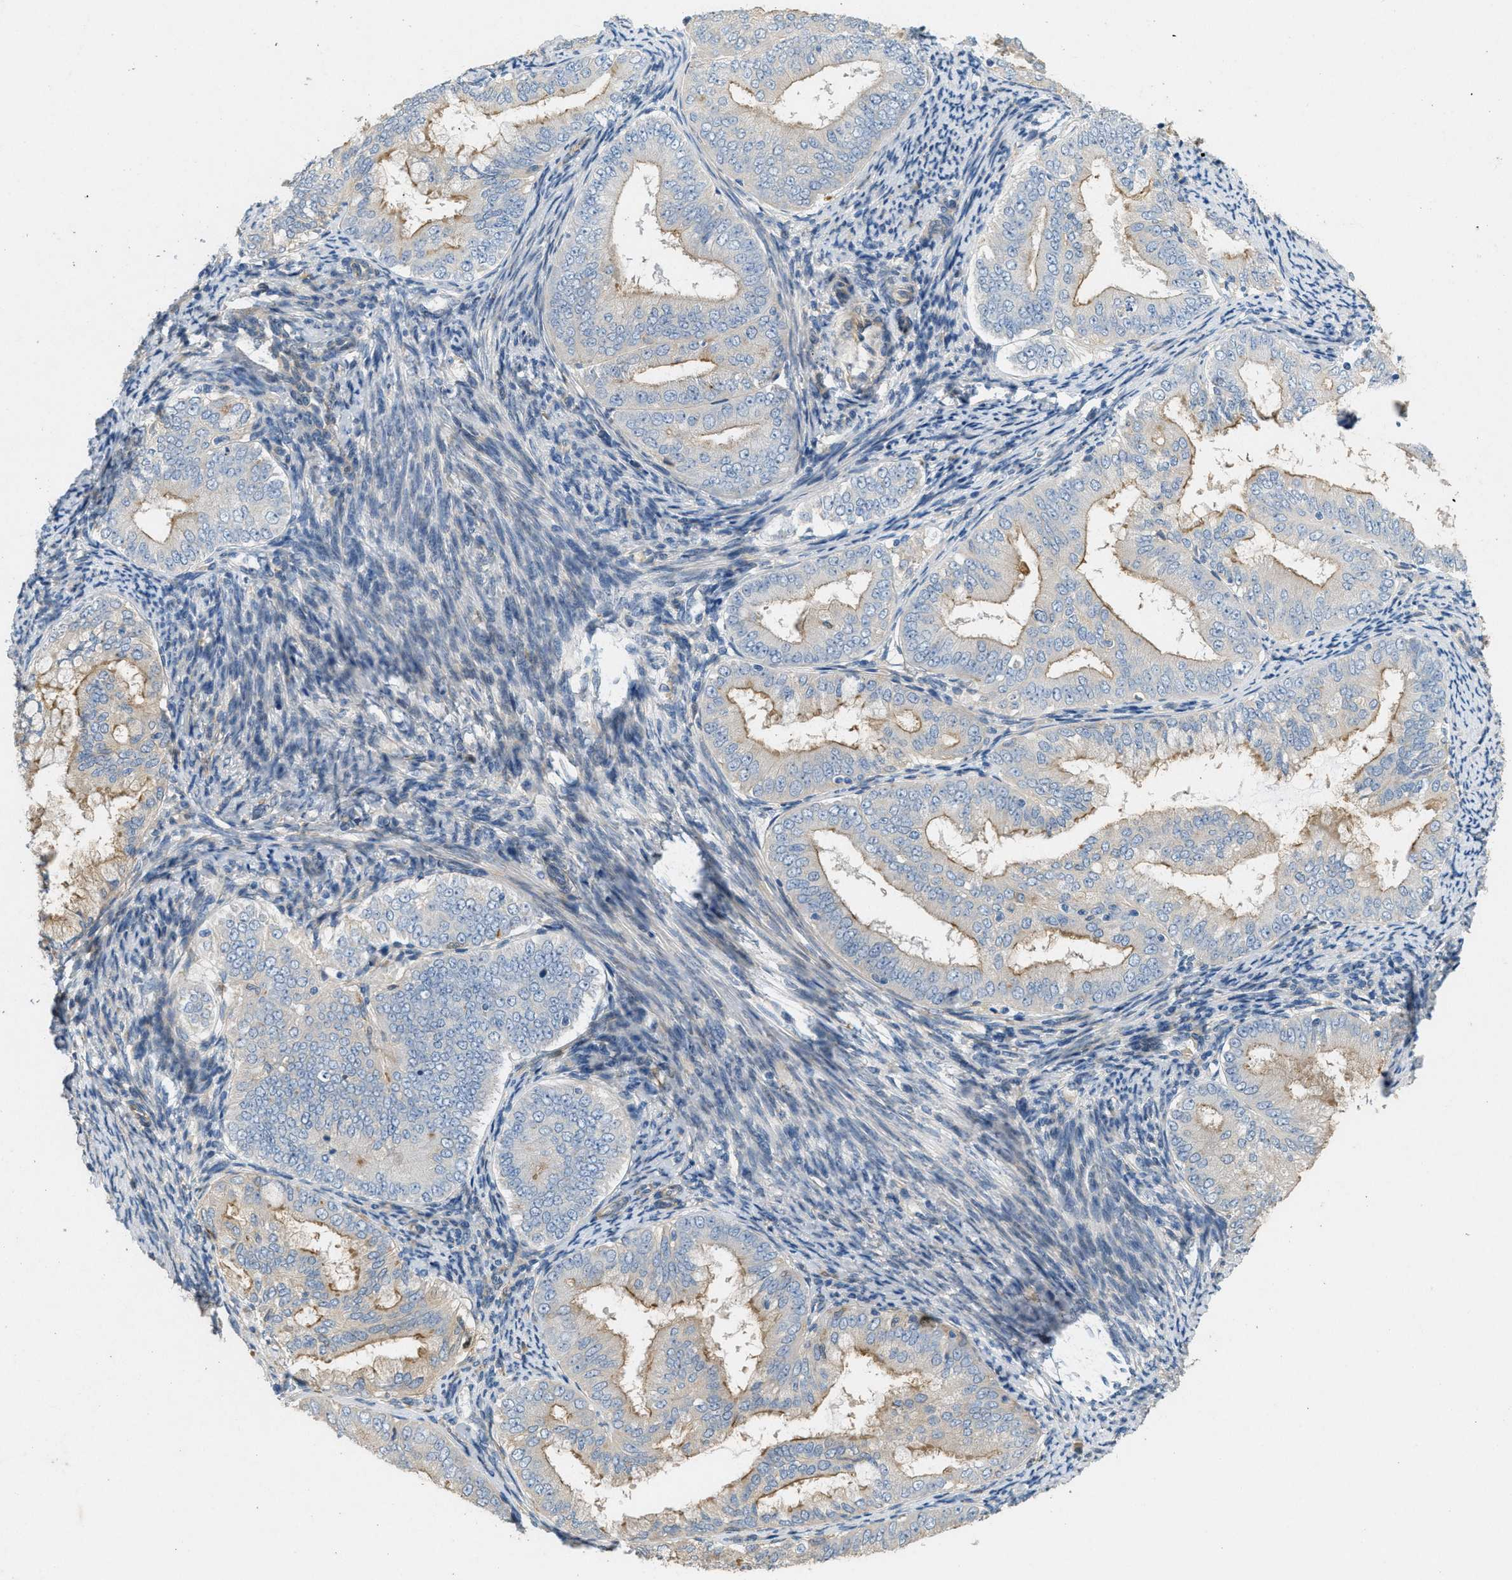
{"staining": {"intensity": "moderate", "quantity": "<25%", "location": "cytoplasmic/membranous"}, "tissue": "endometrial cancer", "cell_type": "Tumor cells", "image_type": "cancer", "snomed": [{"axis": "morphology", "description": "Adenocarcinoma, NOS"}, {"axis": "topography", "description": "Endometrium"}], "caption": "Brown immunohistochemical staining in human endometrial cancer (adenocarcinoma) demonstrates moderate cytoplasmic/membranous positivity in approximately <25% of tumor cells. Nuclei are stained in blue.", "gene": "ADCY5", "patient": {"sex": "female", "age": 63}}